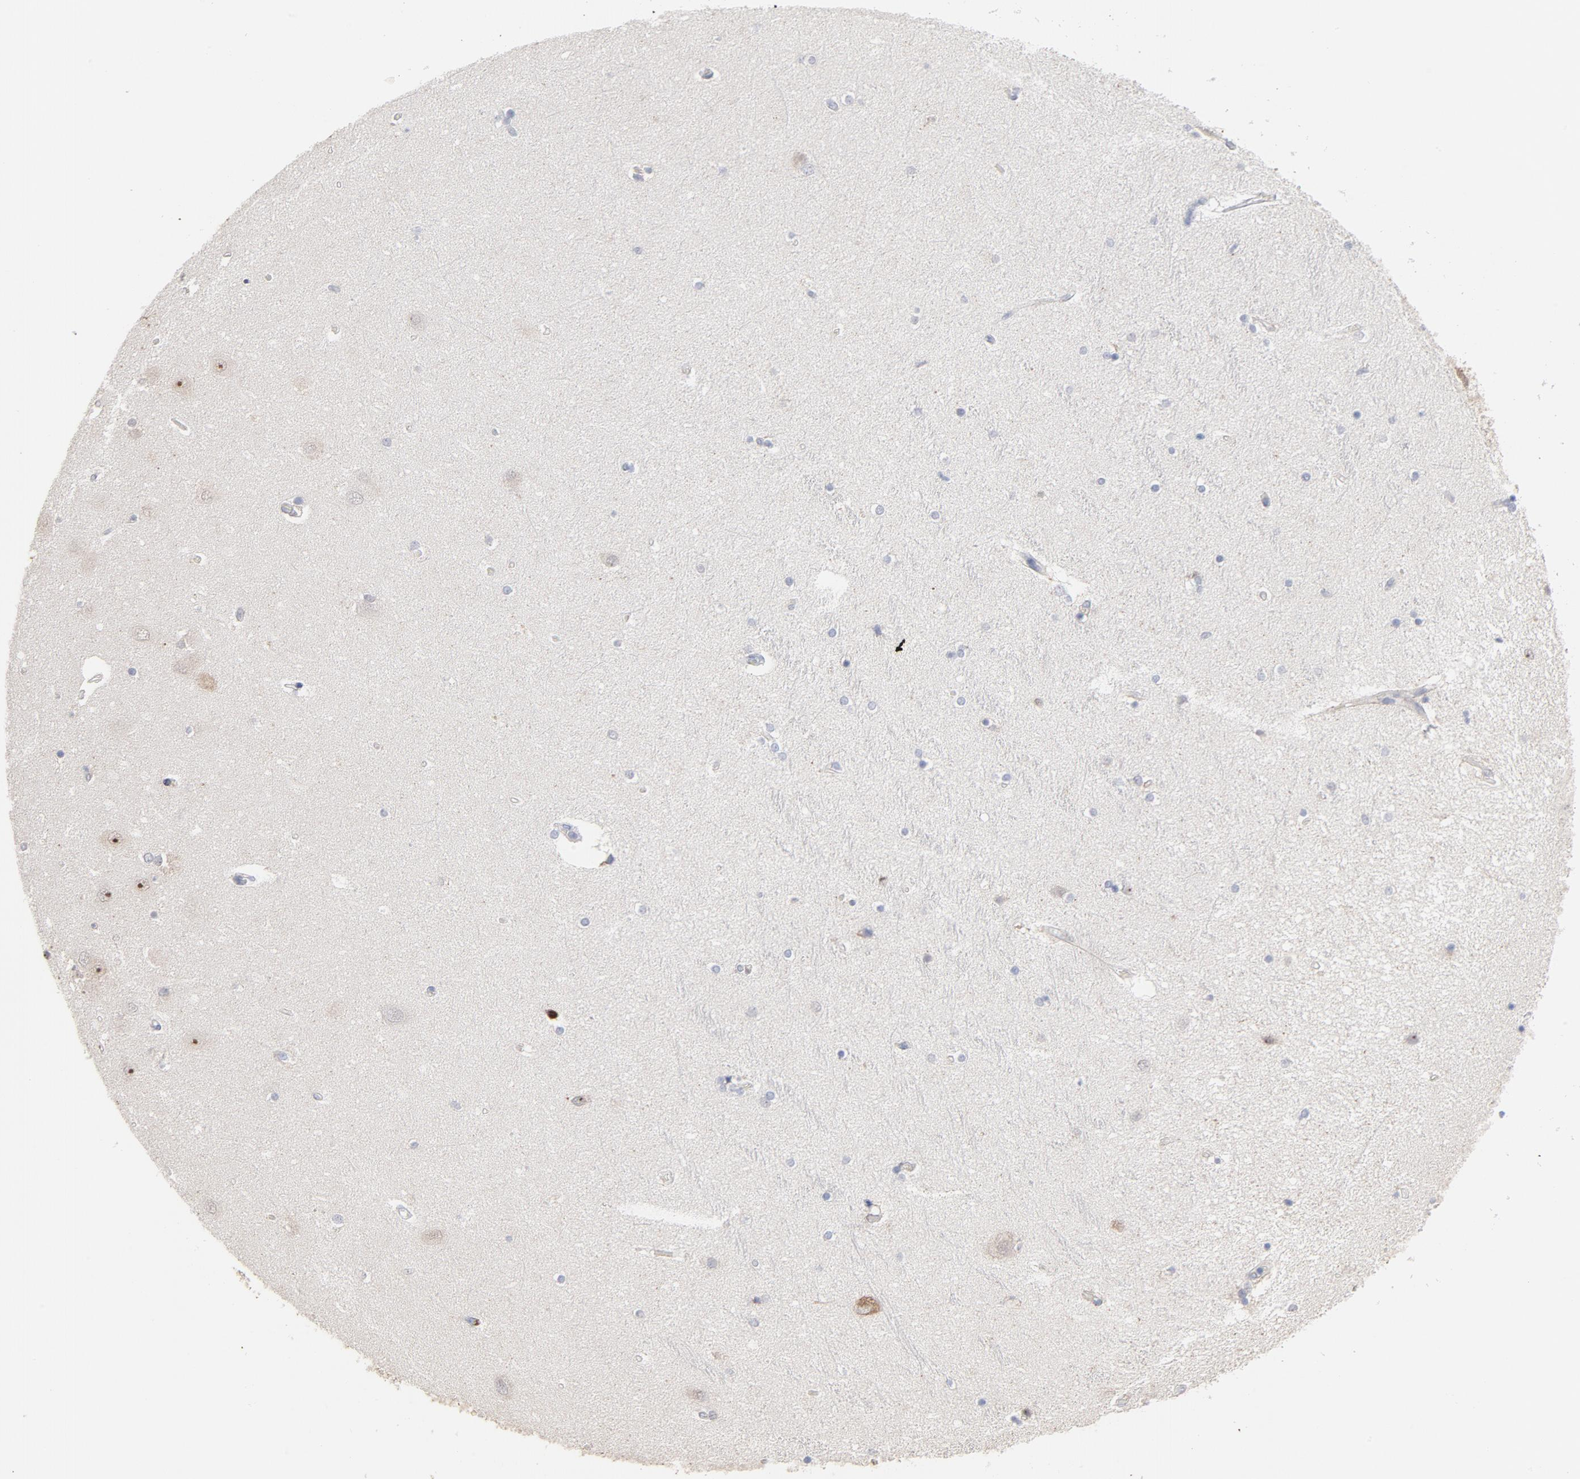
{"staining": {"intensity": "negative", "quantity": "none", "location": "none"}, "tissue": "hippocampus", "cell_type": "Glial cells", "image_type": "normal", "snomed": [{"axis": "morphology", "description": "Normal tissue, NOS"}, {"axis": "topography", "description": "Hippocampus"}], "caption": "Hippocampus was stained to show a protein in brown. There is no significant staining in glial cells. (Brightfield microscopy of DAB immunohistochemistry (IHC) at high magnification).", "gene": "PNMA1", "patient": {"sex": "female", "age": 54}}